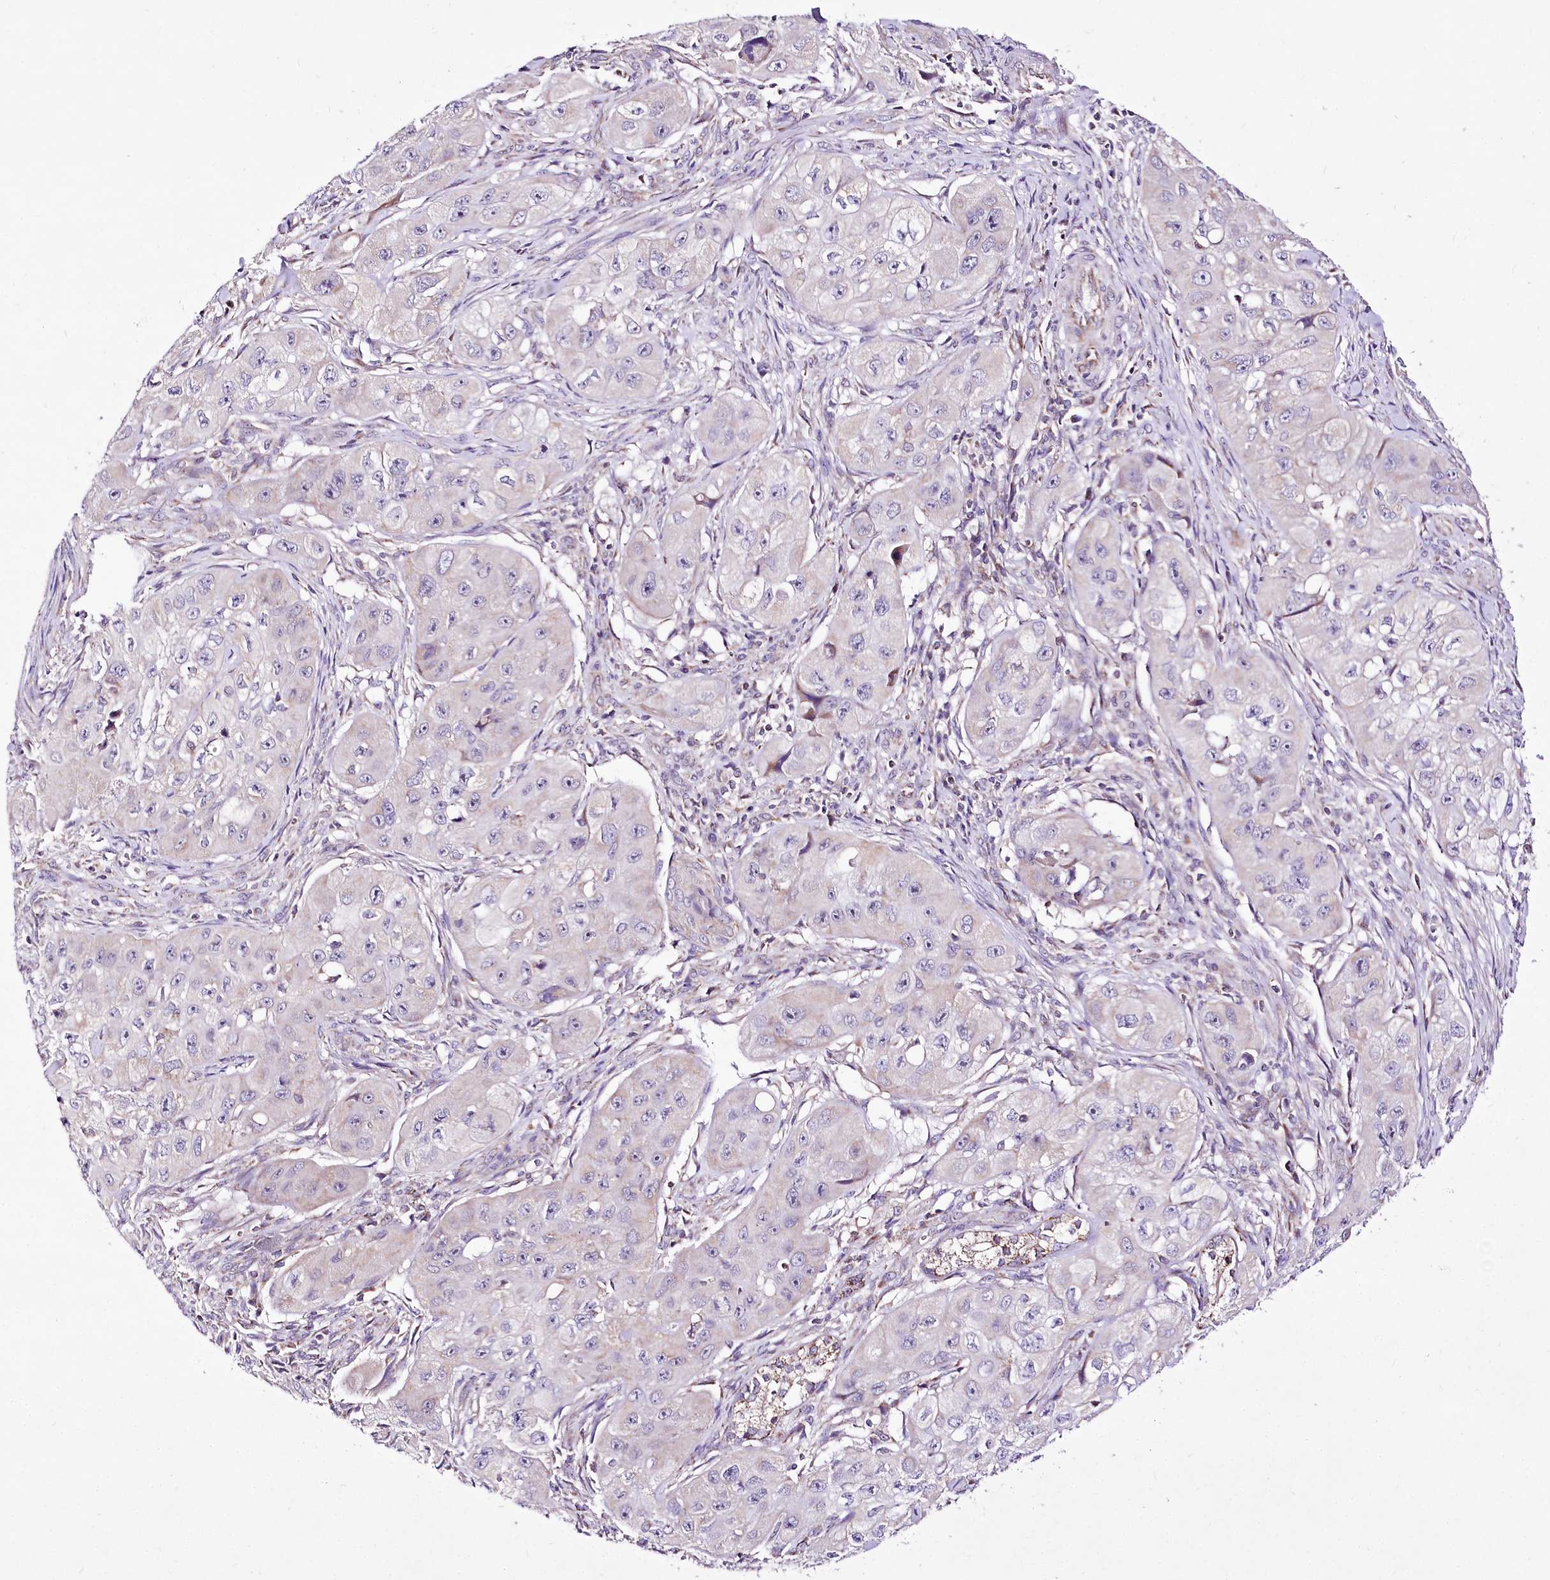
{"staining": {"intensity": "negative", "quantity": "none", "location": "none"}, "tissue": "skin cancer", "cell_type": "Tumor cells", "image_type": "cancer", "snomed": [{"axis": "morphology", "description": "Squamous cell carcinoma, NOS"}, {"axis": "topography", "description": "Skin"}, {"axis": "topography", "description": "Subcutis"}], "caption": "There is no significant expression in tumor cells of squamous cell carcinoma (skin).", "gene": "ATE1", "patient": {"sex": "male", "age": 73}}